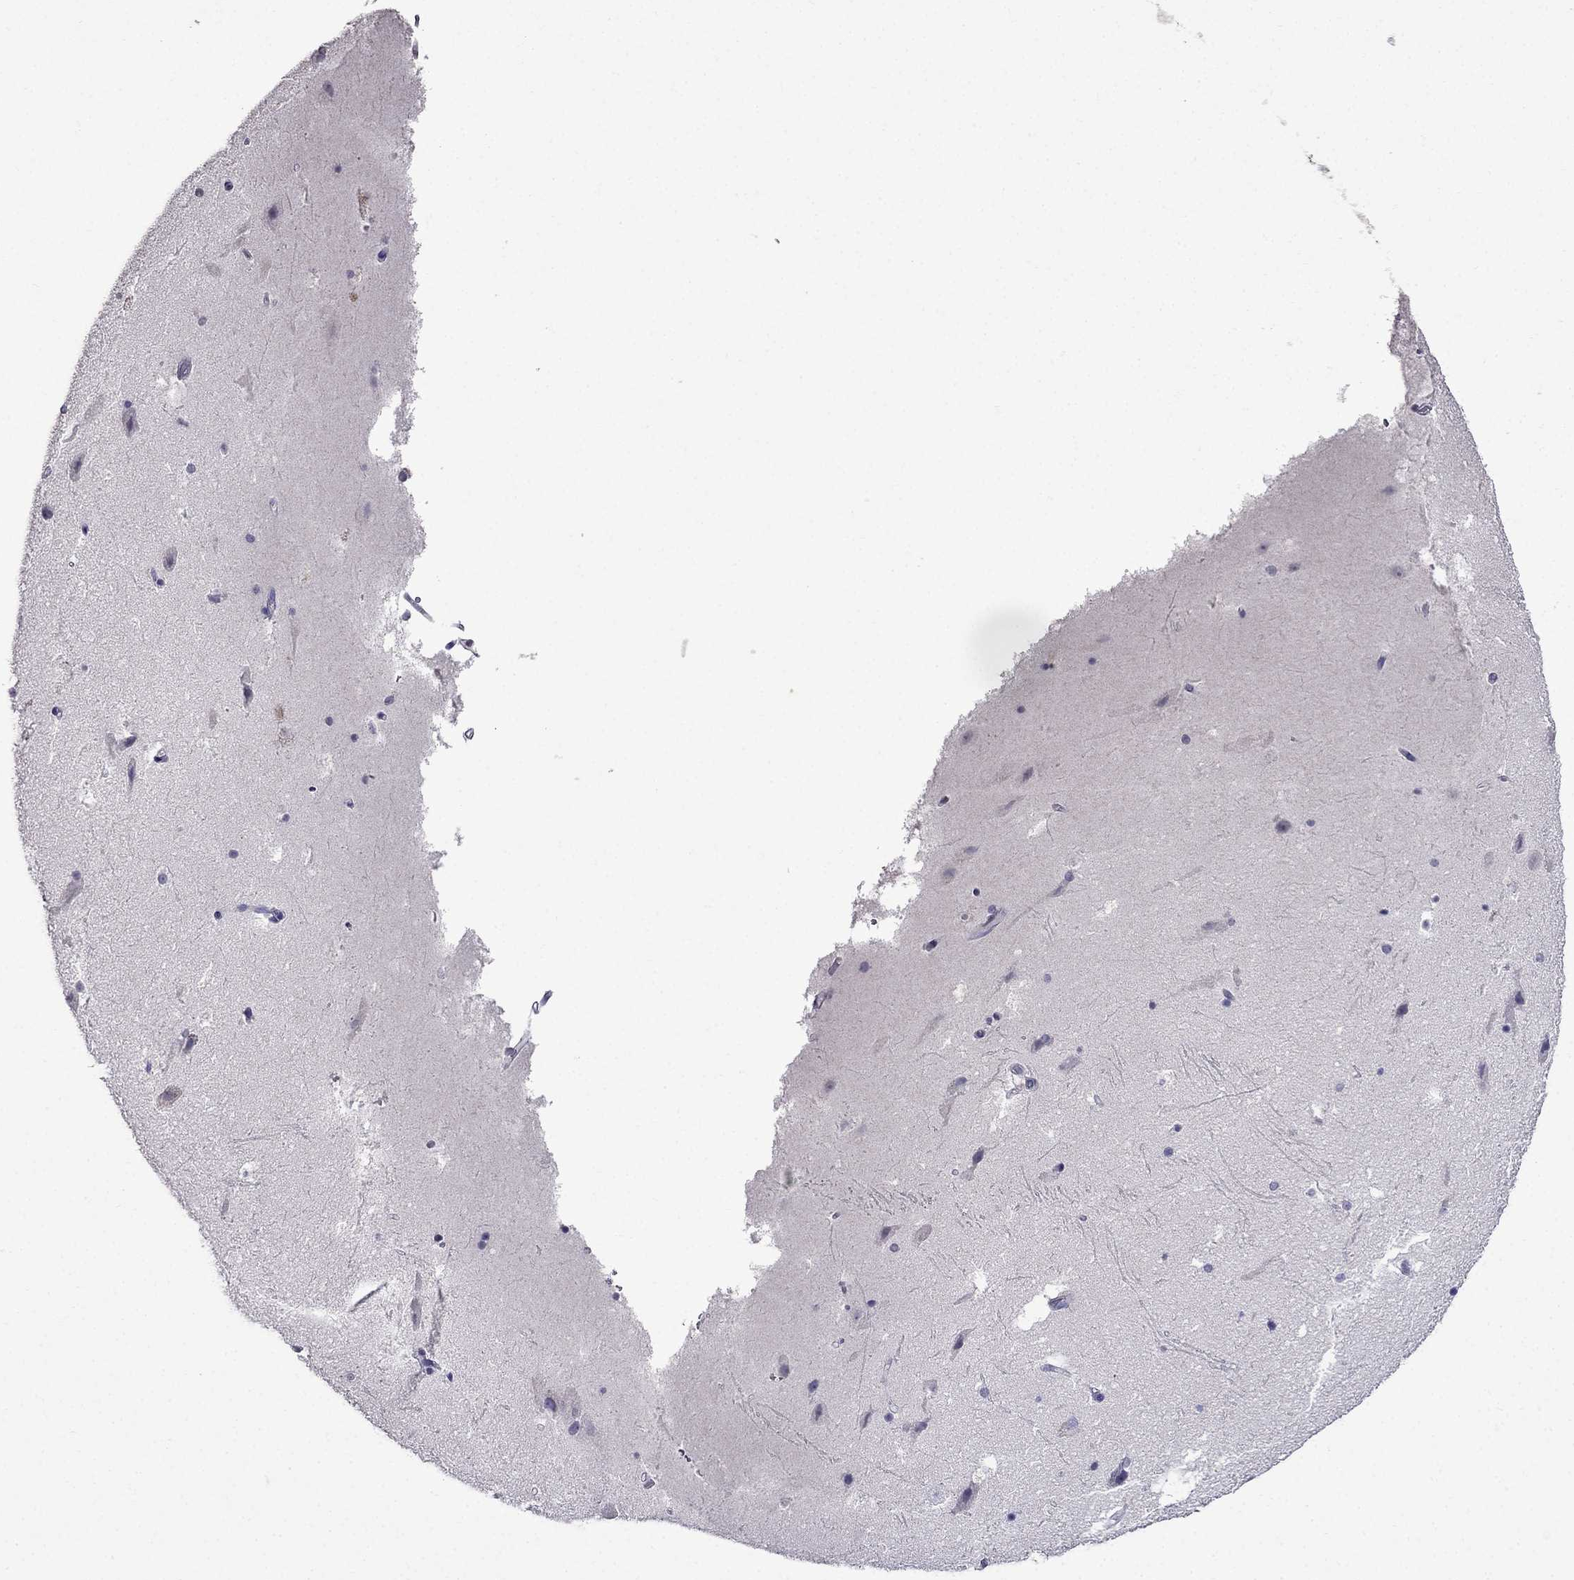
{"staining": {"intensity": "negative", "quantity": "none", "location": "none"}, "tissue": "hippocampus", "cell_type": "Glial cells", "image_type": "normal", "snomed": [{"axis": "morphology", "description": "Normal tissue, NOS"}, {"axis": "topography", "description": "Hippocampus"}], "caption": "Immunohistochemistry (IHC) of unremarkable human hippocampus shows no positivity in glial cells. (Brightfield microscopy of DAB immunohistochemistry (IHC) at high magnification).", "gene": "DNAH17", "patient": {"sex": "male", "age": 51}}